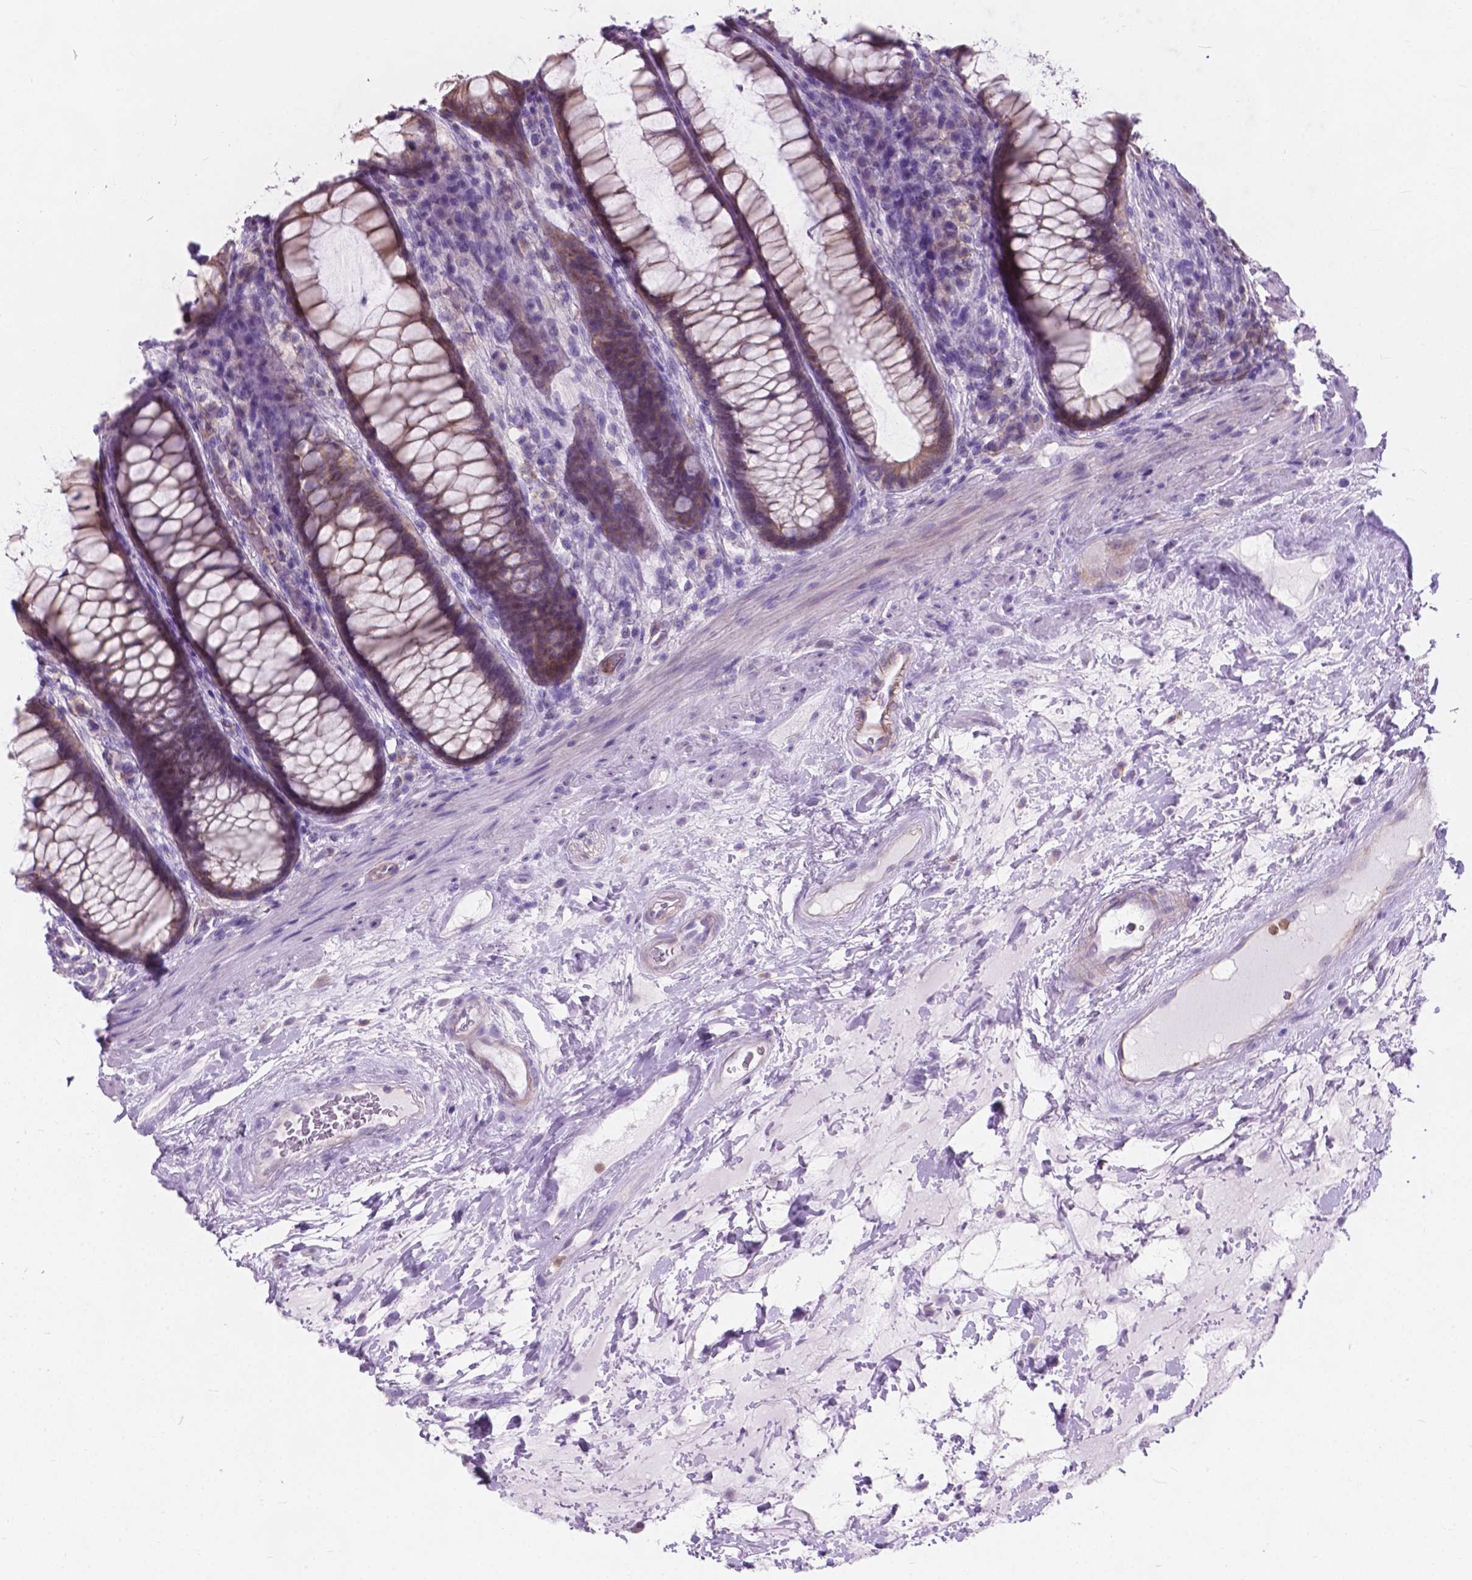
{"staining": {"intensity": "weak", "quantity": "25%-75%", "location": "cytoplasmic/membranous"}, "tissue": "rectum", "cell_type": "Glandular cells", "image_type": "normal", "snomed": [{"axis": "morphology", "description": "Normal tissue, NOS"}, {"axis": "topography", "description": "Rectum"}], "caption": "High-magnification brightfield microscopy of benign rectum stained with DAB (brown) and counterstained with hematoxylin (blue). glandular cells exhibit weak cytoplasmic/membranous expression is appreciated in approximately25%-75% of cells.", "gene": "KIAA0040", "patient": {"sex": "male", "age": 72}}